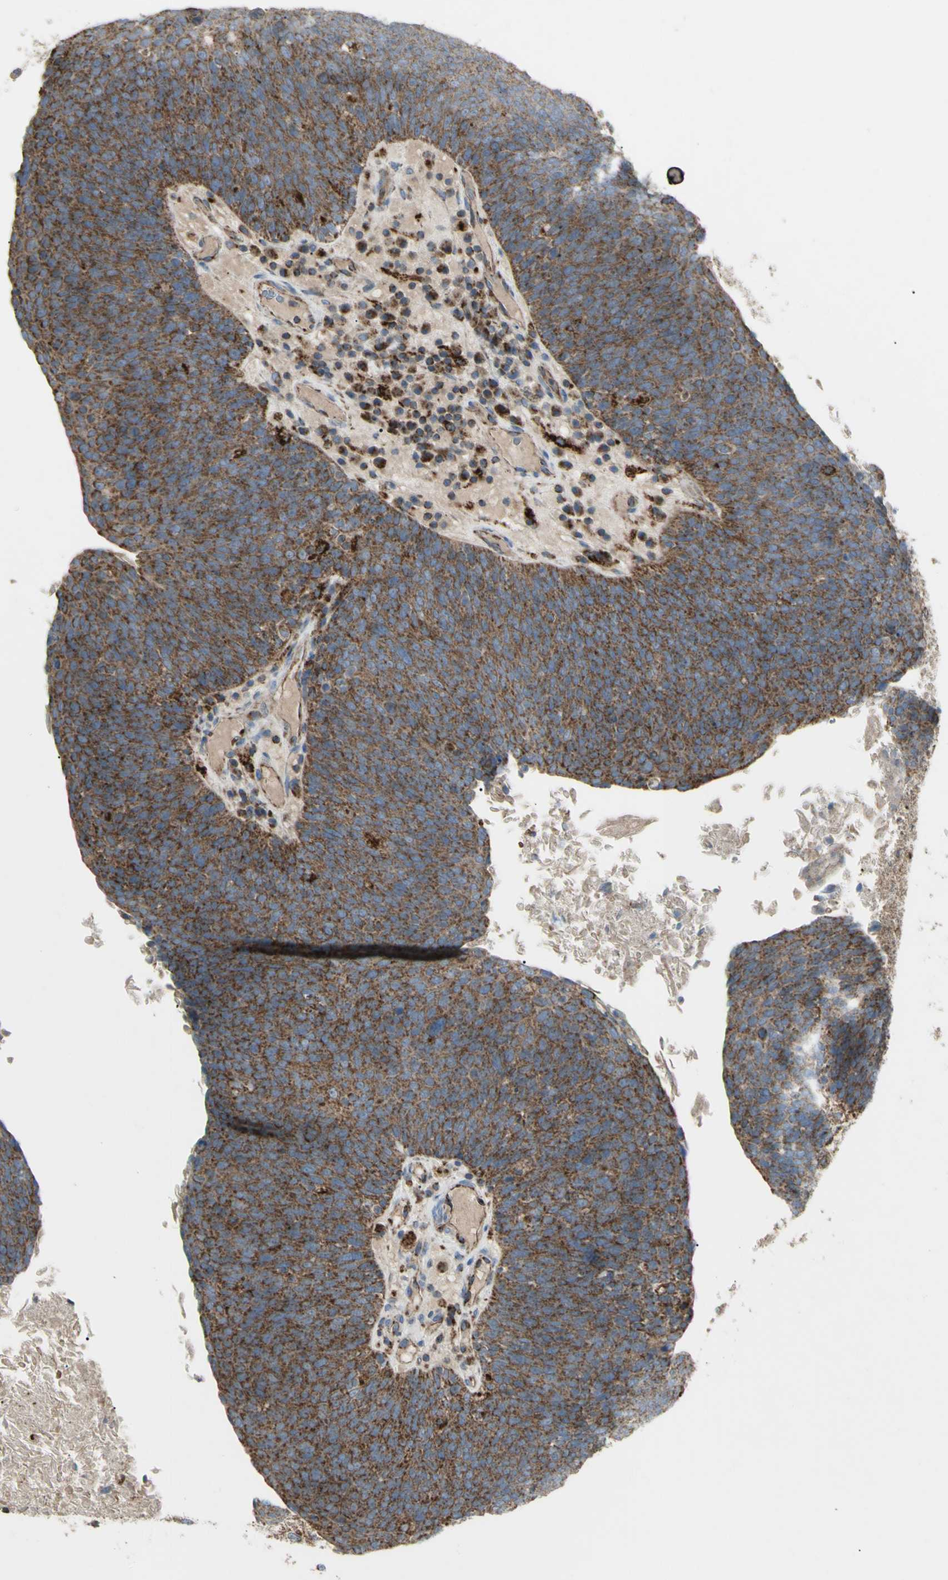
{"staining": {"intensity": "strong", "quantity": ">75%", "location": "cytoplasmic/membranous"}, "tissue": "head and neck cancer", "cell_type": "Tumor cells", "image_type": "cancer", "snomed": [{"axis": "morphology", "description": "Squamous cell carcinoma, NOS"}, {"axis": "morphology", "description": "Squamous cell carcinoma, metastatic, NOS"}, {"axis": "topography", "description": "Lymph node"}, {"axis": "topography", "description": "Head-Neck"}], "caption": "Immunohistochemistry (IHC) photomicrograph of human head and neck metastatic squamous cell carcinoma stained for a protein (brown), which shows high levels of strong cytoplasmic/membranous staining in about >75% of tumor cells.", "gene": "CYB5R1", "patient": {"sex": "male", "age": 62}}